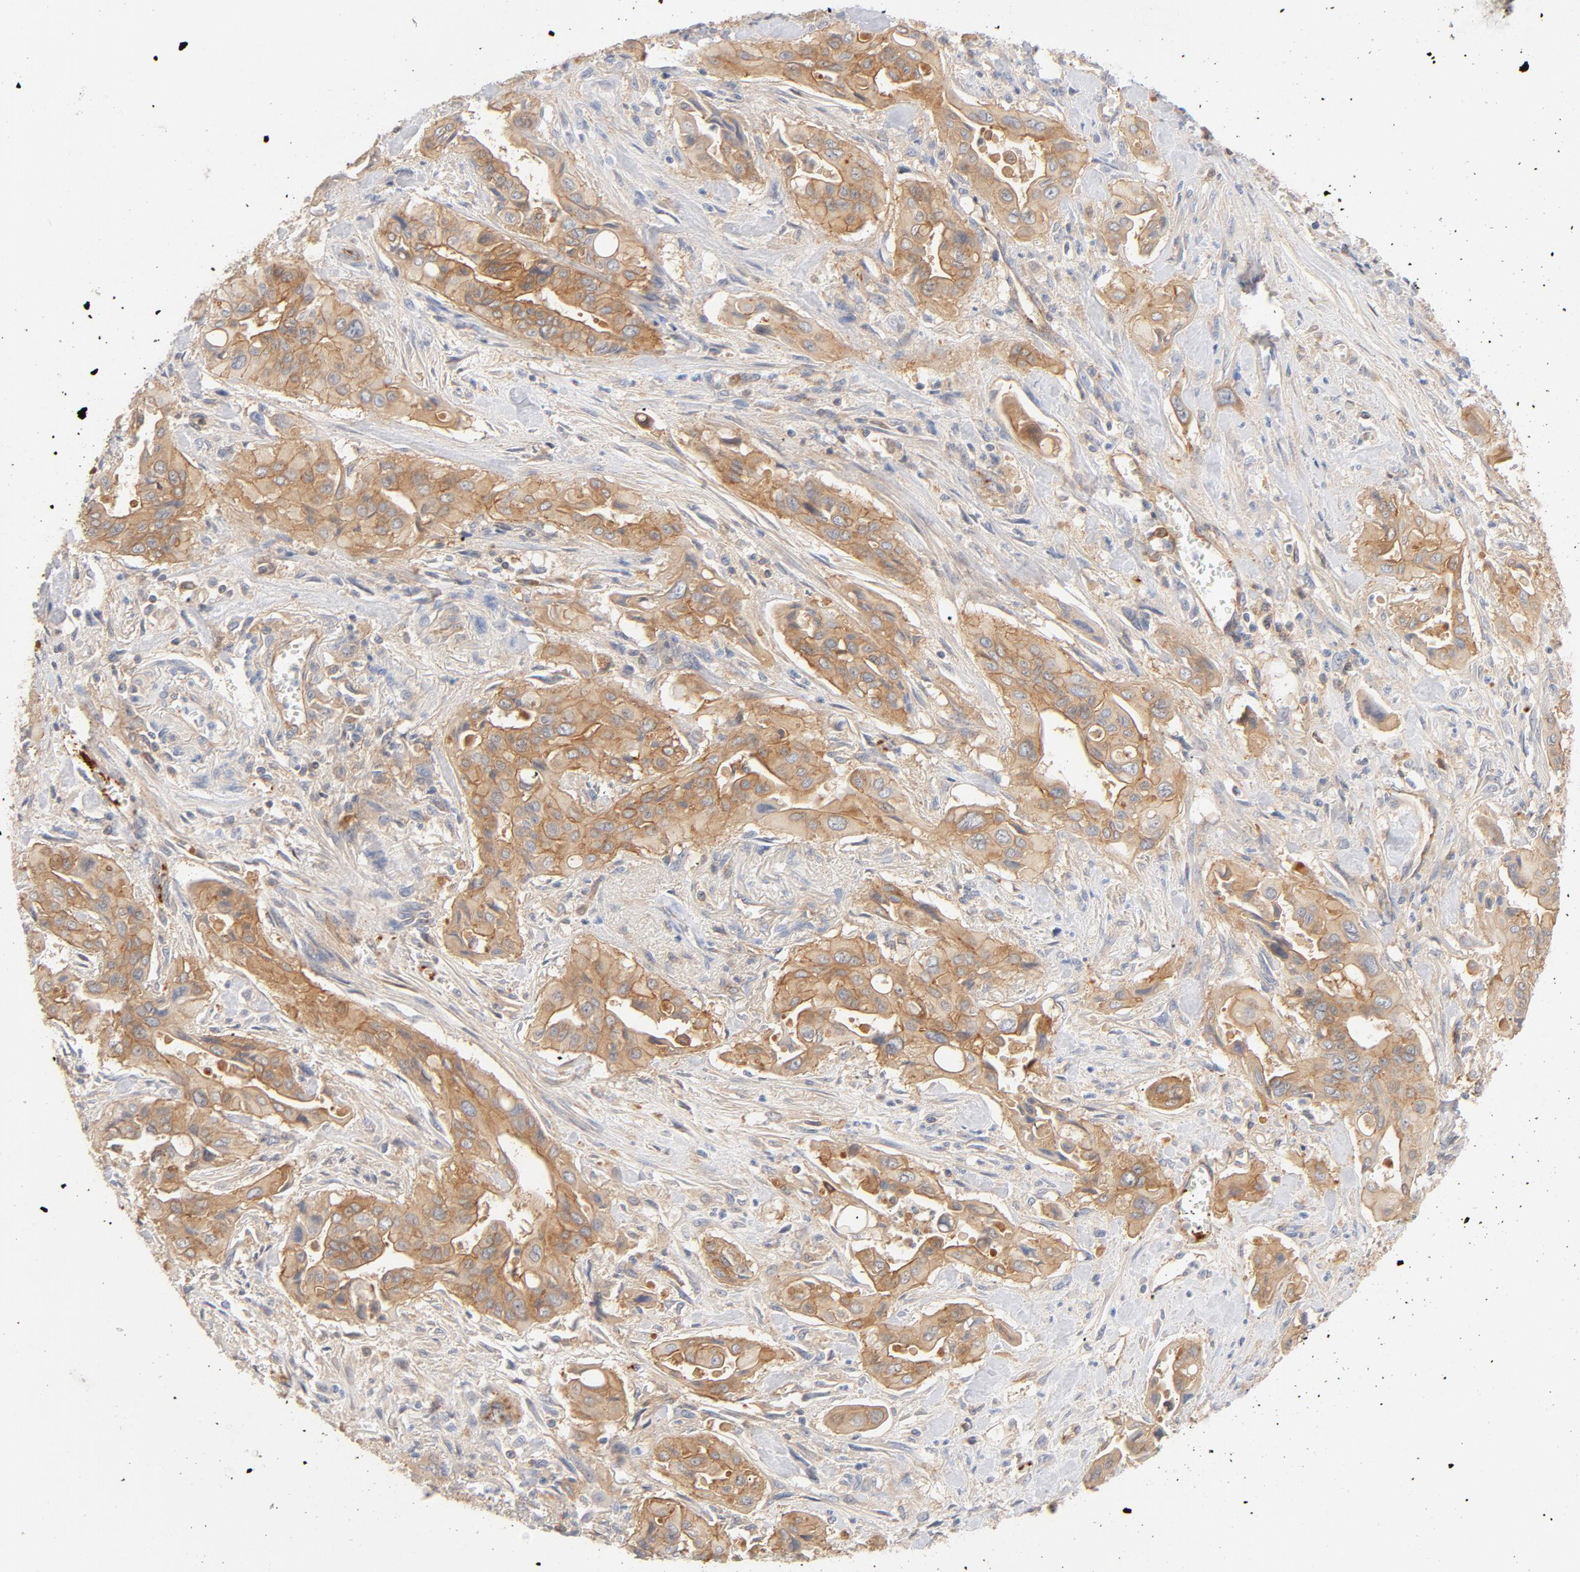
{"staining": {"intensity": "moderate", "quantity": ">75%", "location": "cytoplasmic/membranous"}, "tissue": "pancreatic cancer", "cell_type": "Tumor cells", "image_type": "cancer", "snomed": [{"axis": "morphology", "description": "Adenocarcinoma, NOS"}, {"axis": "topography", "description": "Pancreas"}], "caption": "This micrograph shows immunohistochemistry staining of human adenocarcinoma (pancreatic), with medium moderate cytoplasmic/membranous positivity in approximately >75% of tumor cells.", "gene": "SRC", "patient": {"sex": "male", "age": 77}}